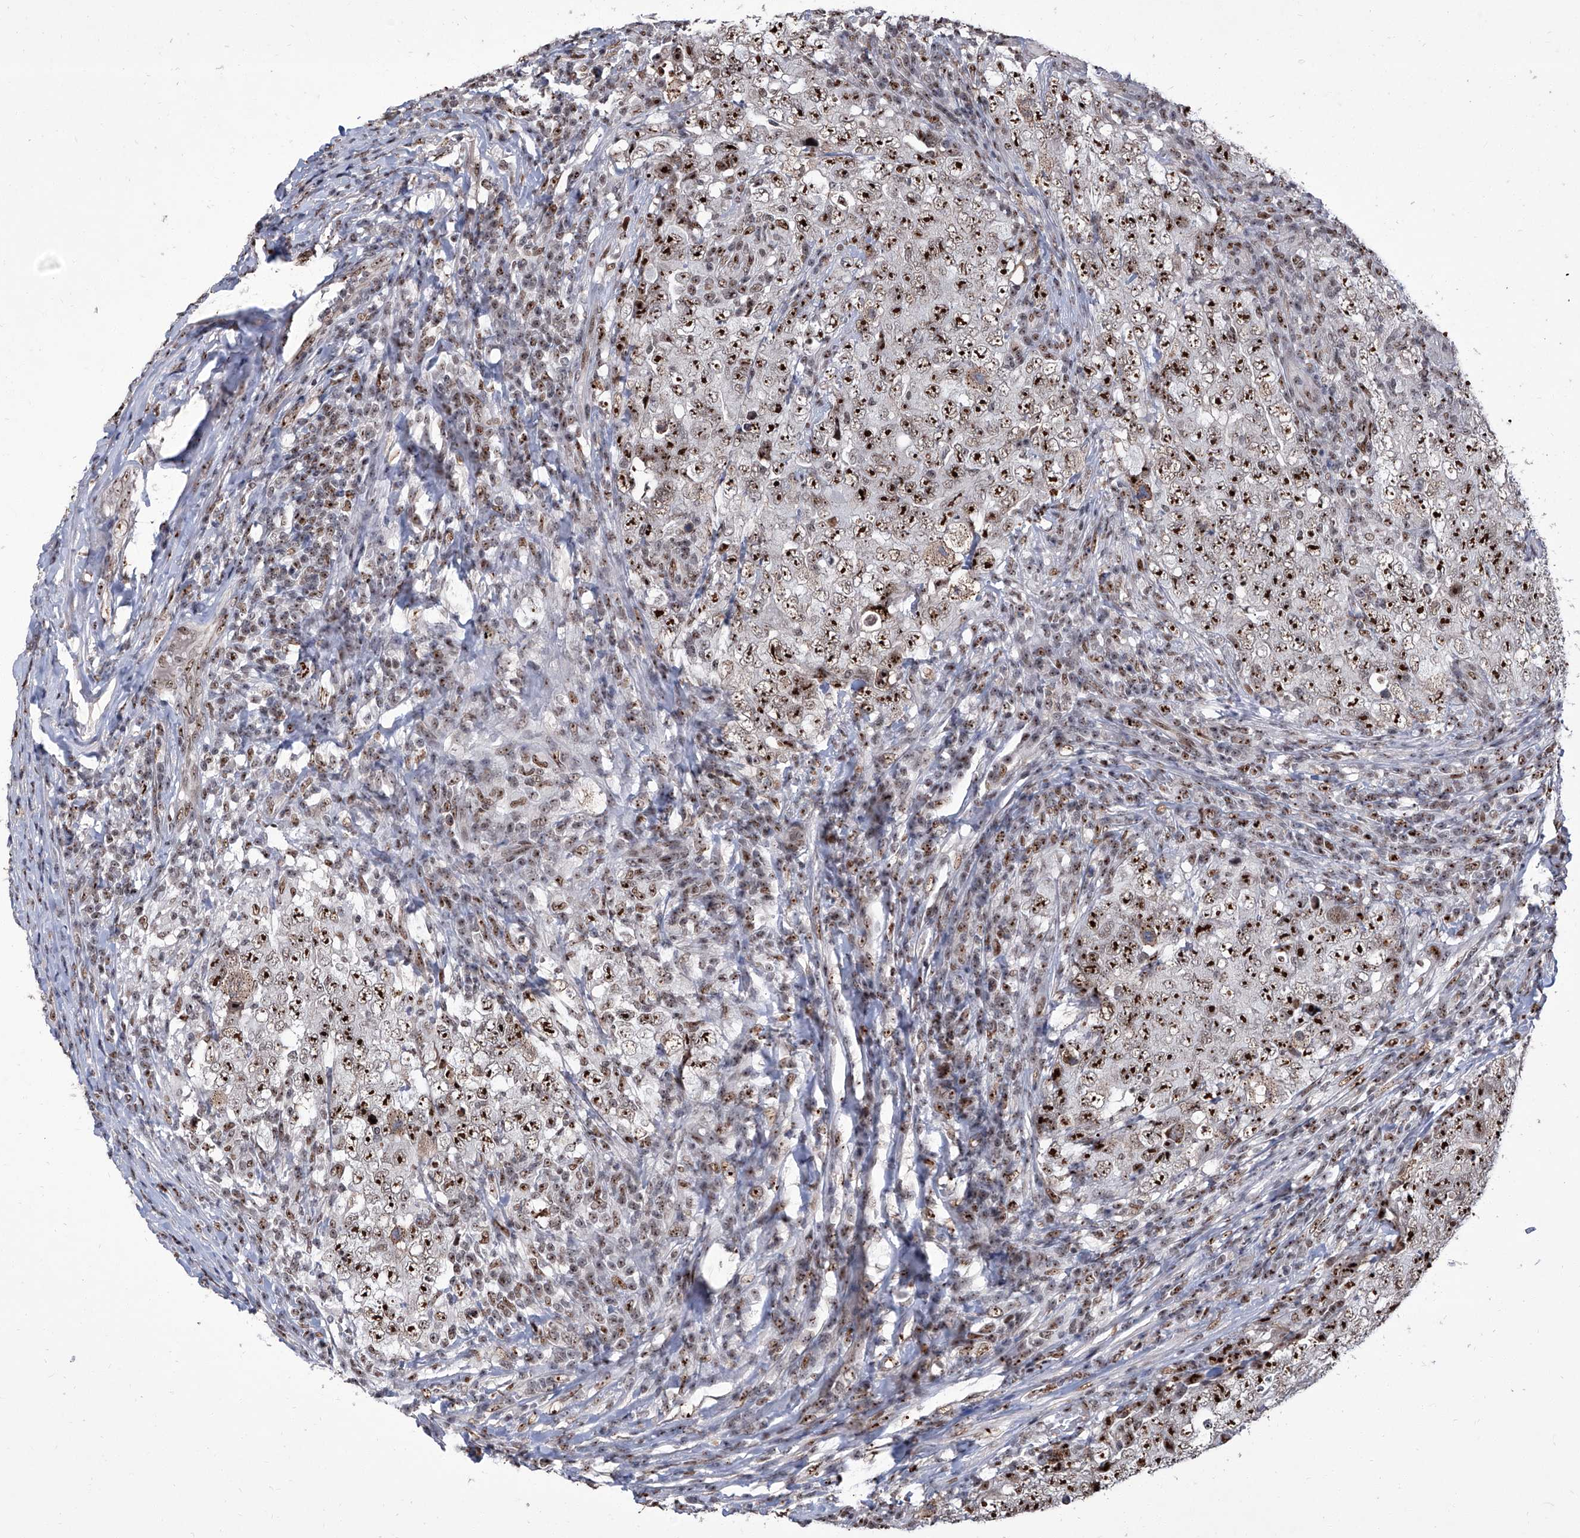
{"staining": {"intensity": "strong", "quantity": ">75%", "location": "nuclear"}, "tissue": "testis cancer", "cell_type": "Tumor cells", "image_type": "cancer", "snomed": [{"axis": "morphology", "description": "Carcinoma, Embryonal, NOS"}, {"axis": "topography", "description": "Testis"}], "caption": "IHC of human testis cancer (embryonal carcinoma) reveals high levels of strong nuclear expression in about >75% of tumor cells. The staining was performed using DAB (3,3'-diaminobenzidine) to visualize the protein expression in brown, while the nuclei were stained in blue with hematoxylin (Magnification: 20x).", "gene": "CMTR1", "patient": {"sex": "male", "age": 26}}